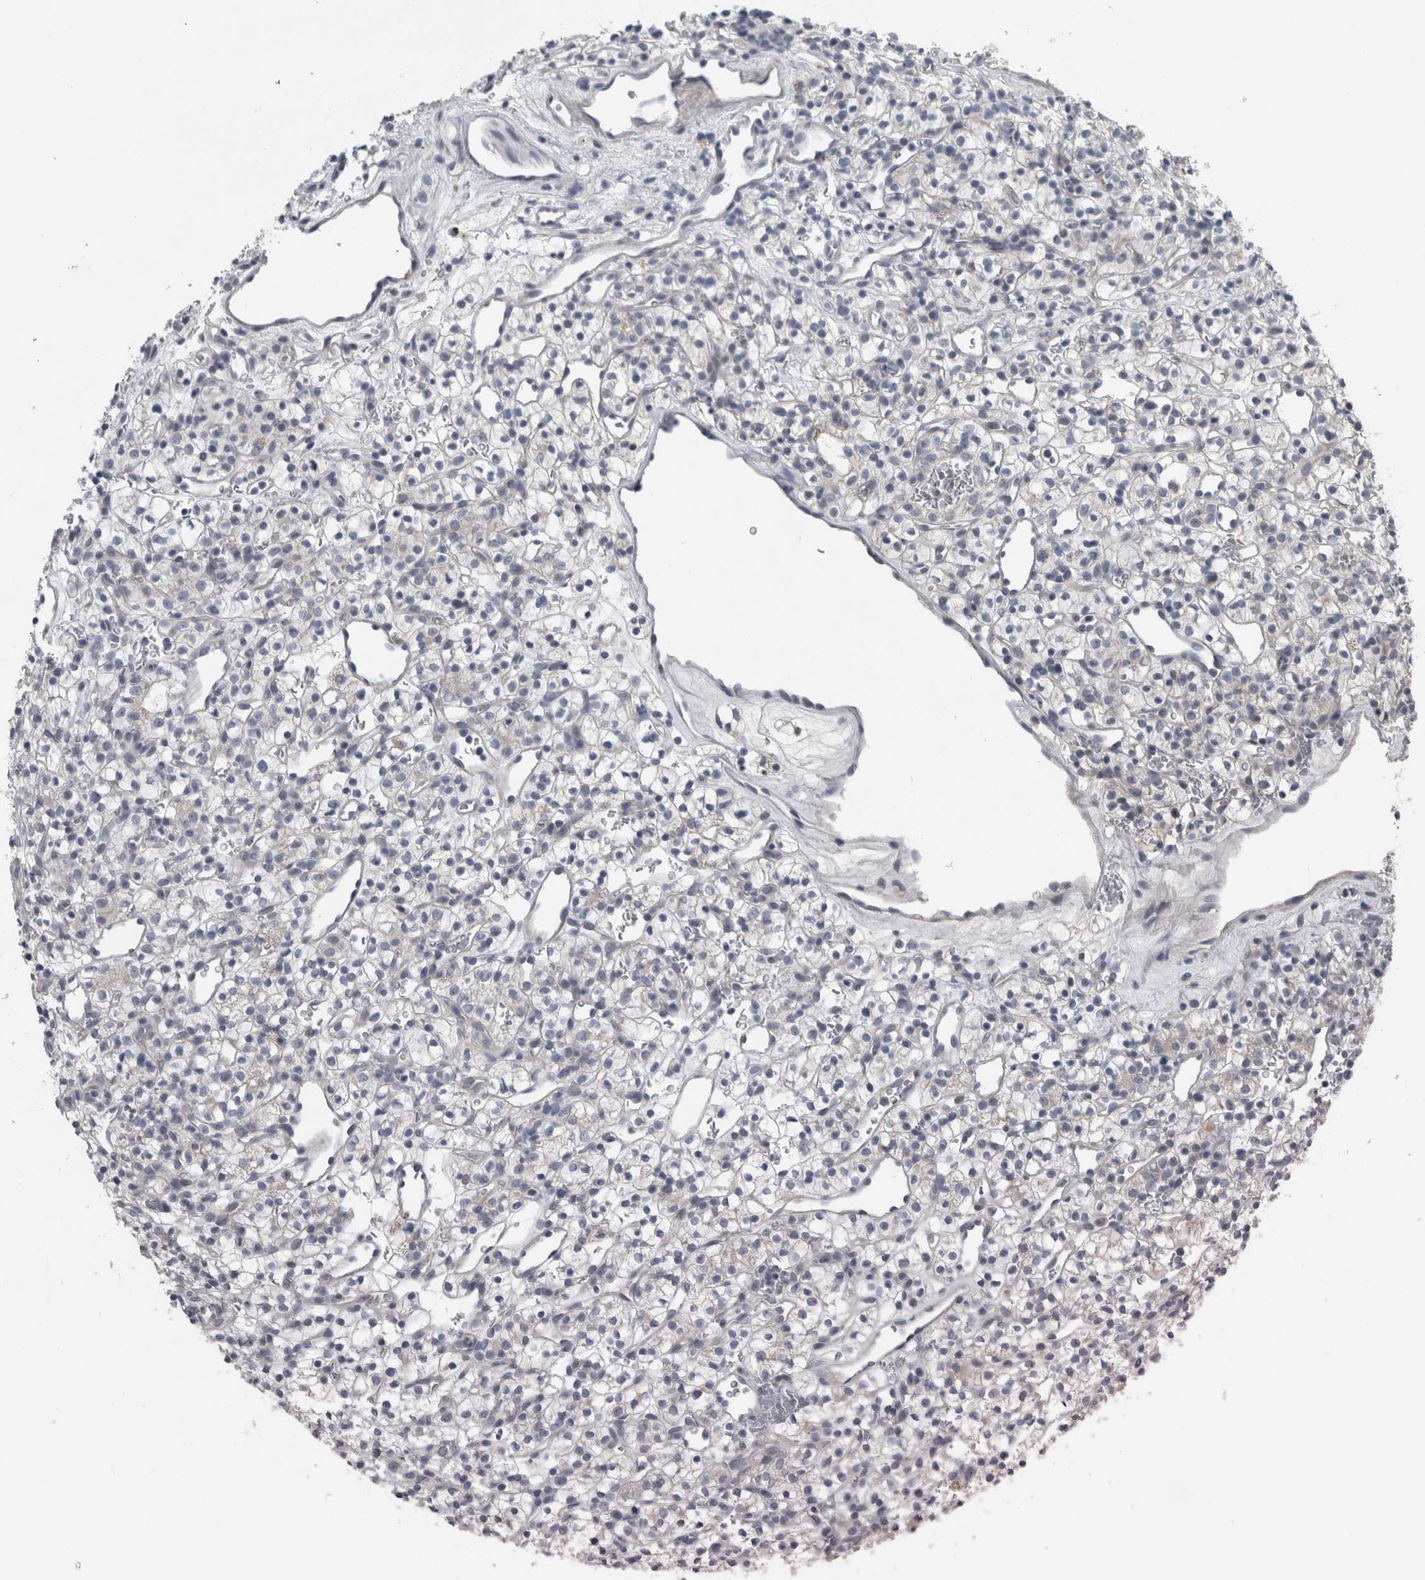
{"staining": {"intensity": "negative", "quantity": "none", "location": "none"}, "tissue": "renal cancer", "cell_type": "Tumor cells", "image_type": "cancer", "snomed": [{"axis": "morphology", "description": "Adenocarcinoma, NOS"}, {"axis": "topography", "description": "Kidney"}], "caption": "Immunohistochemistry (IHC) photomicrograph of neoplastic tissue: human adenocarcinoma (renal) stained with DAB exhibits no significant protein positivity in tumor cells.", "gene": "KRT20", "patient": {"sex": "female", "age": 57}}